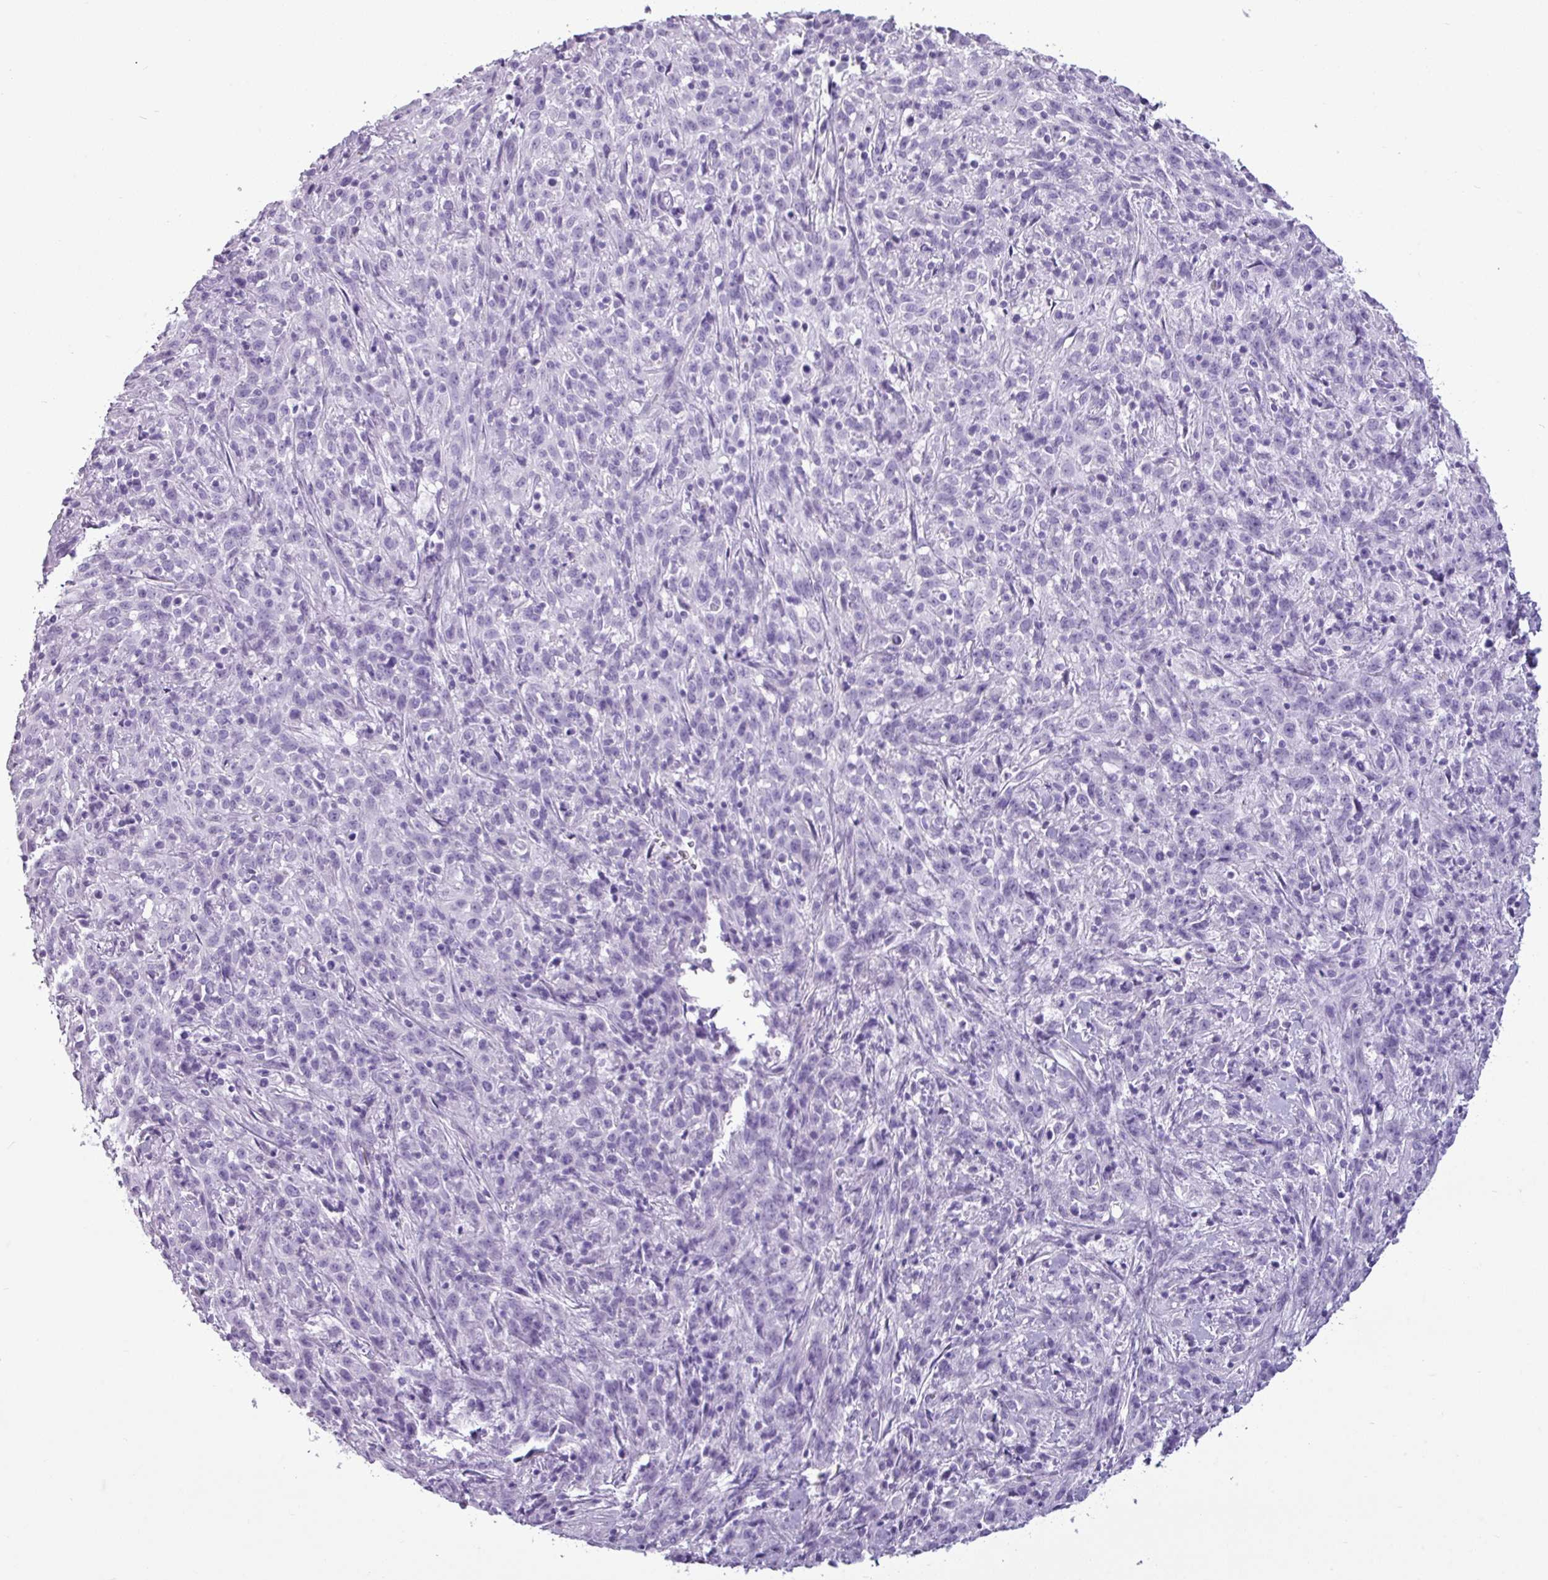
{"staining": {"intensity": "negative", "quantity": "none", "location": "none"}, "tissue": "cervical cancer", "cell_type": "Tumor cells", "image_type": "cancer", "snomed": [{"axis": "morphology", "description": "Squamous cell carcinoma, NOS"}, {"axis": "topography", "description": "Cervix"}], "caption": "The immunohistochemistry (IHC) micrograph has no significant staining in tumor cells of cervical squamous cell carcinoma tissue.", "gene": "AMY1B", "patient": {"sex": "female", "age": 57}}